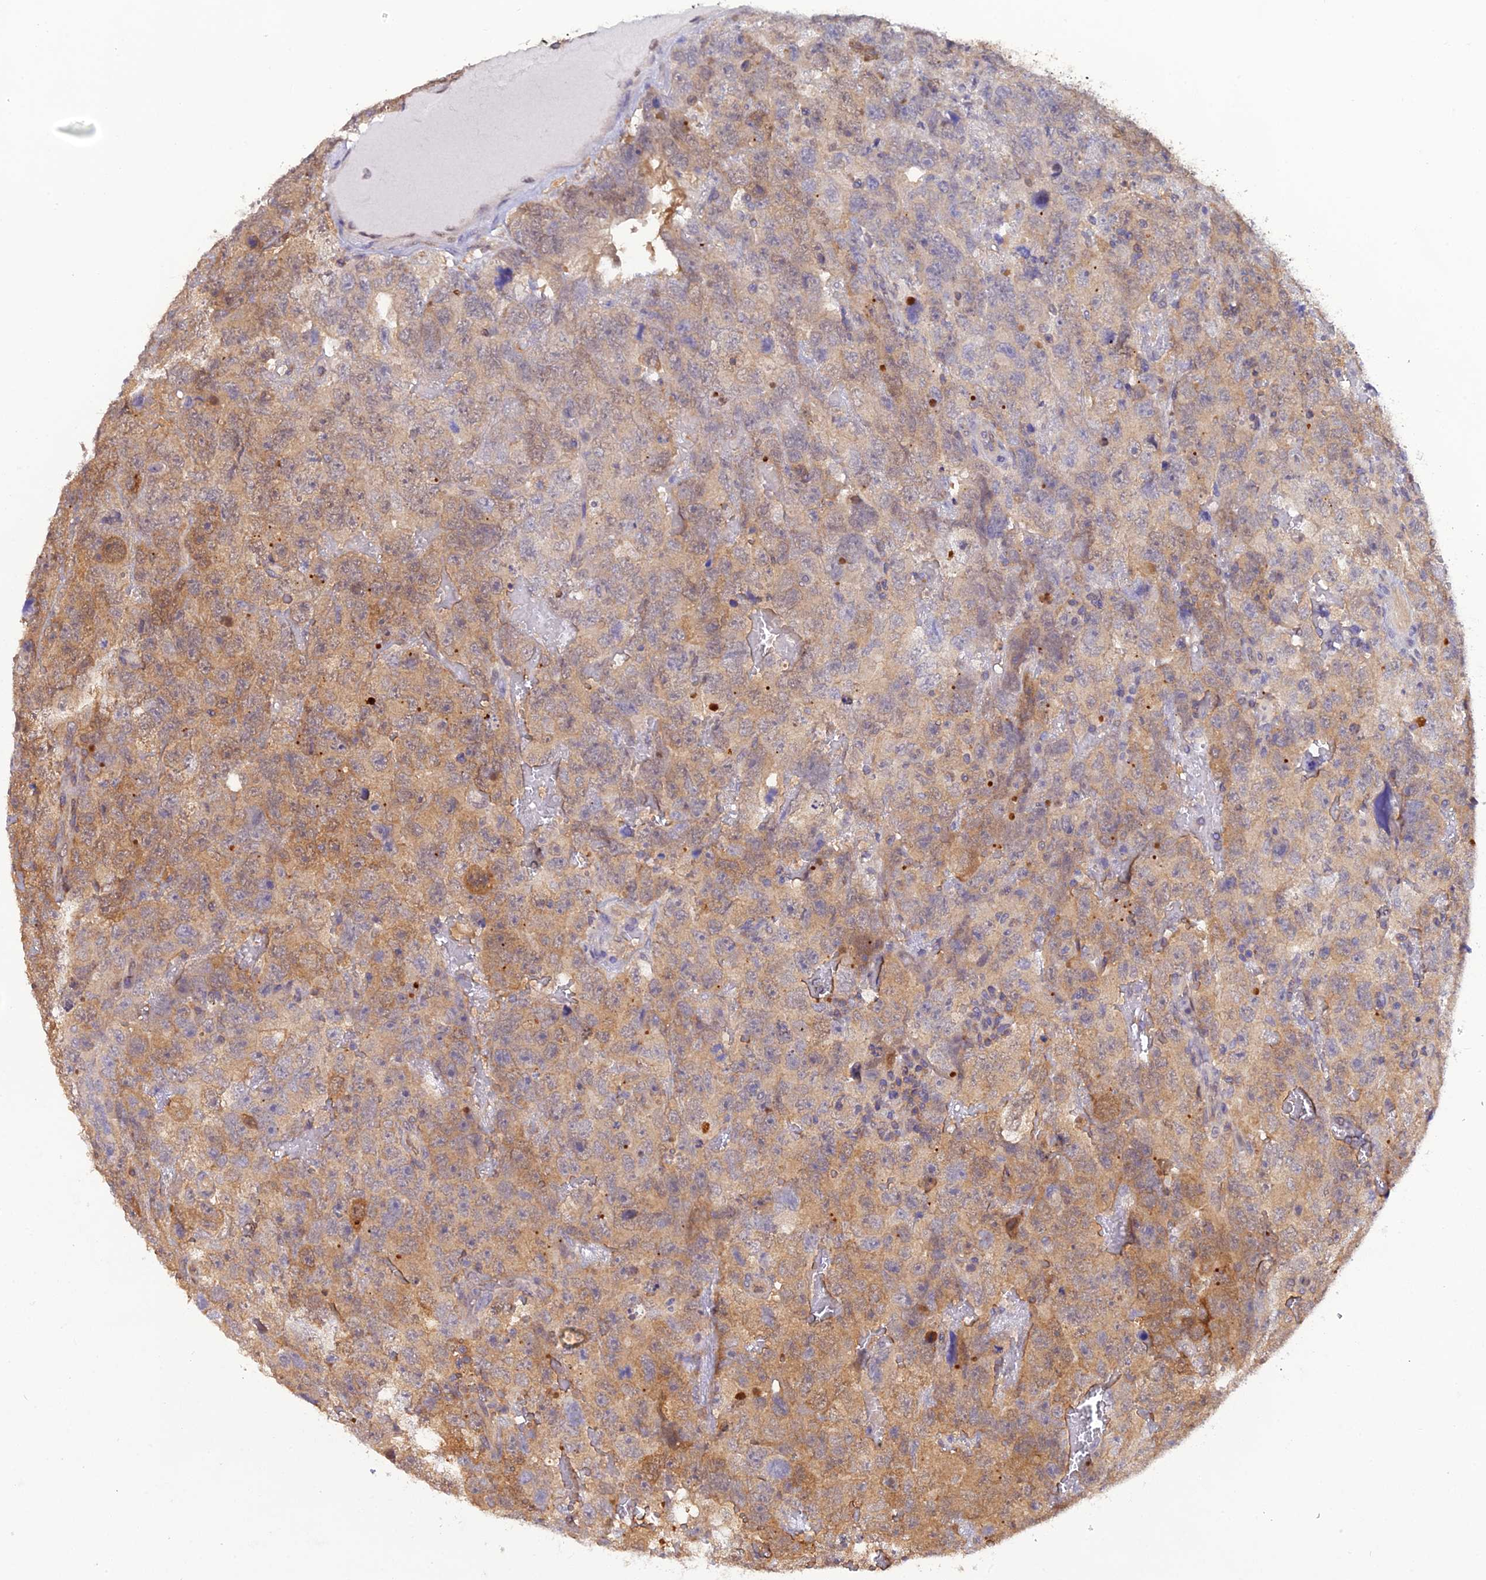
{"staining": {"intensity": "moderate", "quantity": "<25%", "location": "cytoplasmic/membranous"}, "tissue": "testis cancer", "cell_type": "Tumor cells", "image_type": "cancer", "snomed": [{"axis": "morphology", "description": "Carcinoma, Embryonal, NOS"}, {"axis": "topography", "description": "Testis"}], "caption": "Immunohistochemistry of human testis cancer demonstrates low levels of moderate cytoplasmic/membranous expression in approximately <25% of tumor cells.", "gene": "HINT1", "patient": {"sex": "male", "age": 45}}